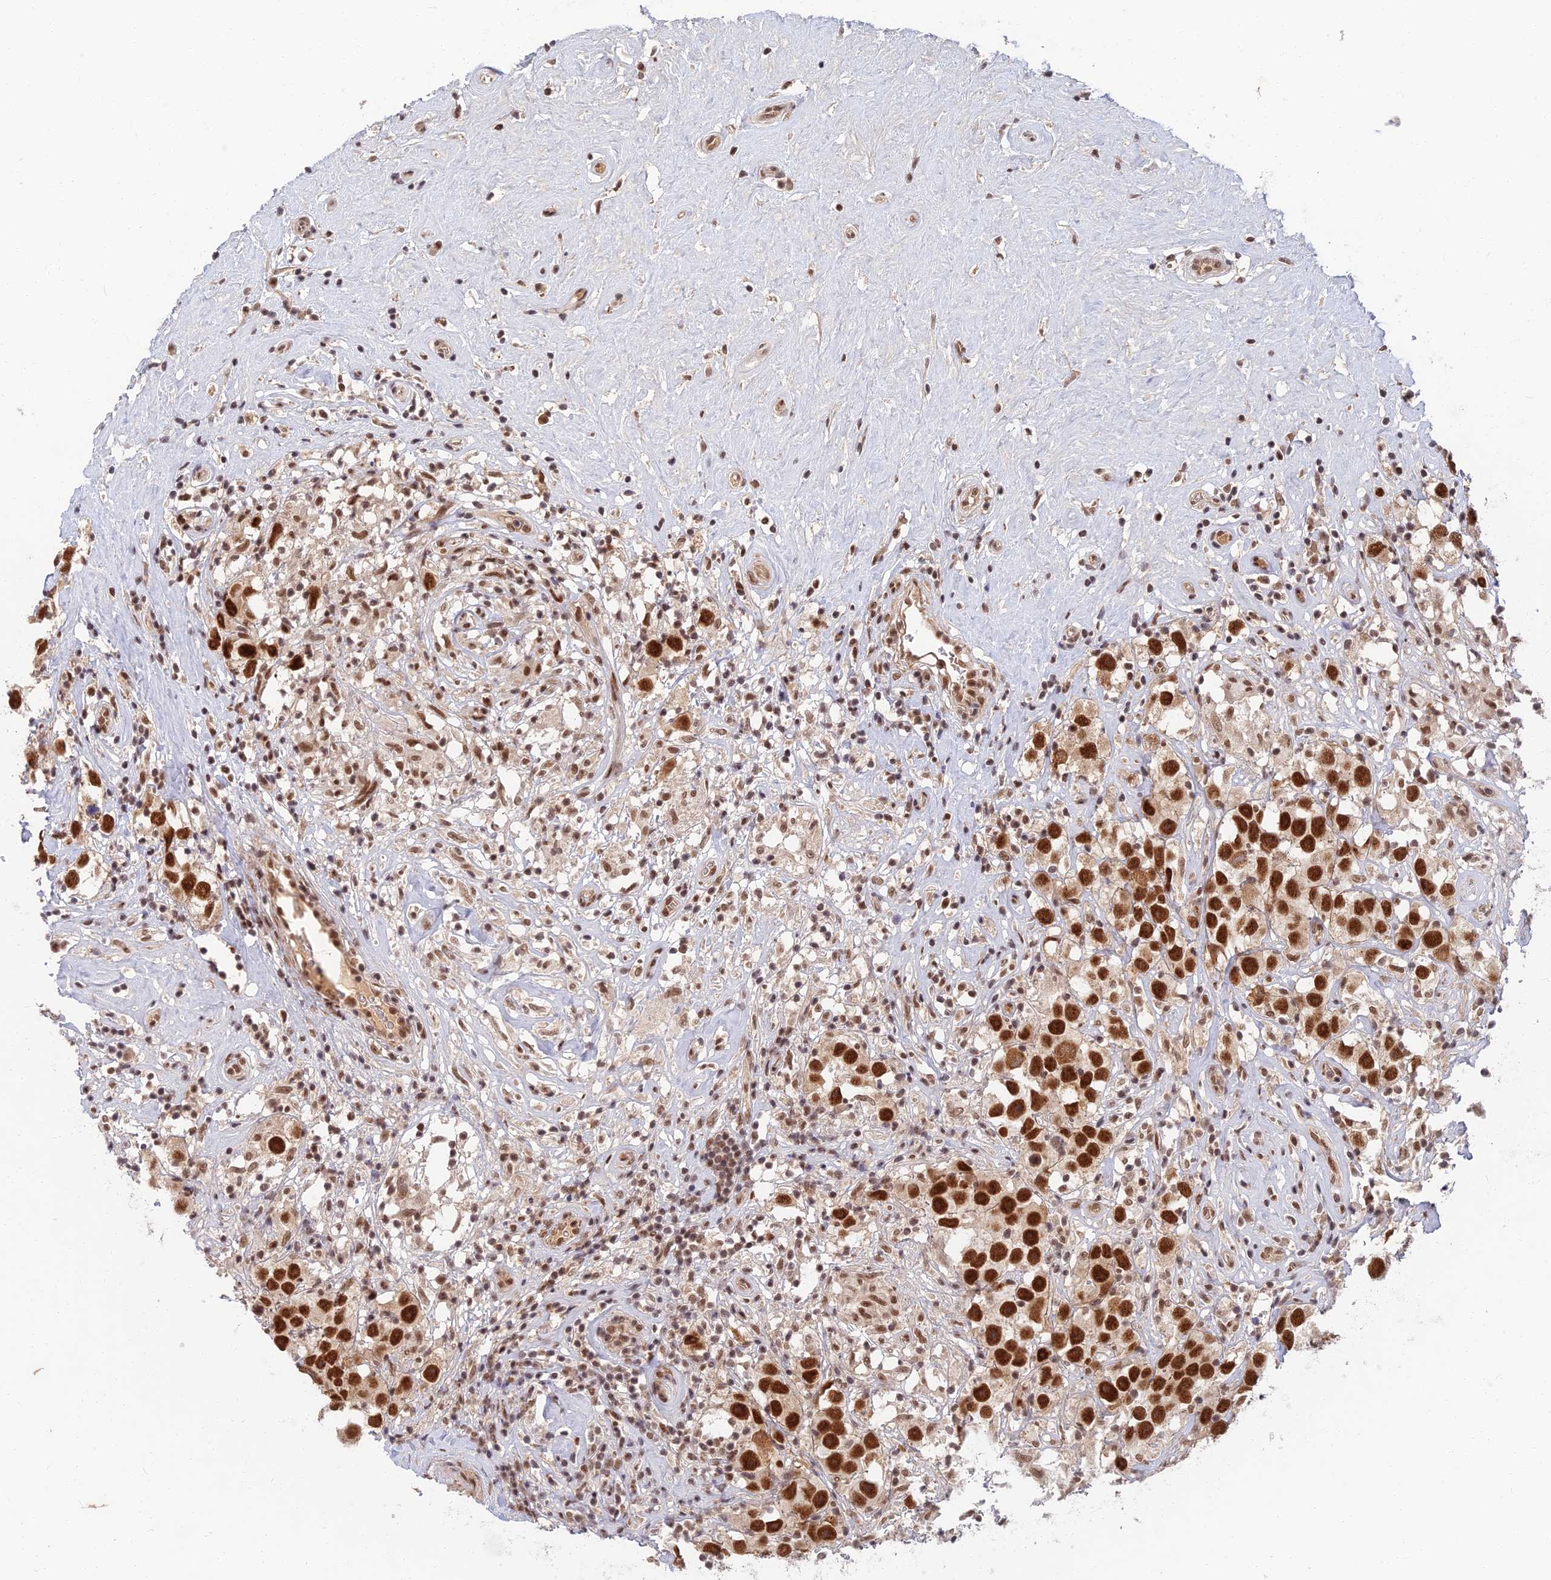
{"staining": {"intensity": "strong", "quantity": ">75%", "location": "nuclear"}, "tissue": "testis cancer", "cell_type": "Tumor cells", "image_type": "cancer", "snomed": [{"axis": "morphology", "description": "Seminoma, NOS"}, {"axis": "topography", "description": "Testis"}], "caption": "Immunohistochemistry (IHC) (DAB) staining of testis seminoma shows strong nuclear protein positivity in about >75% of tumor cells.", "gene": "TCEA2", "patient": {"sex": "male", "age": 49}}